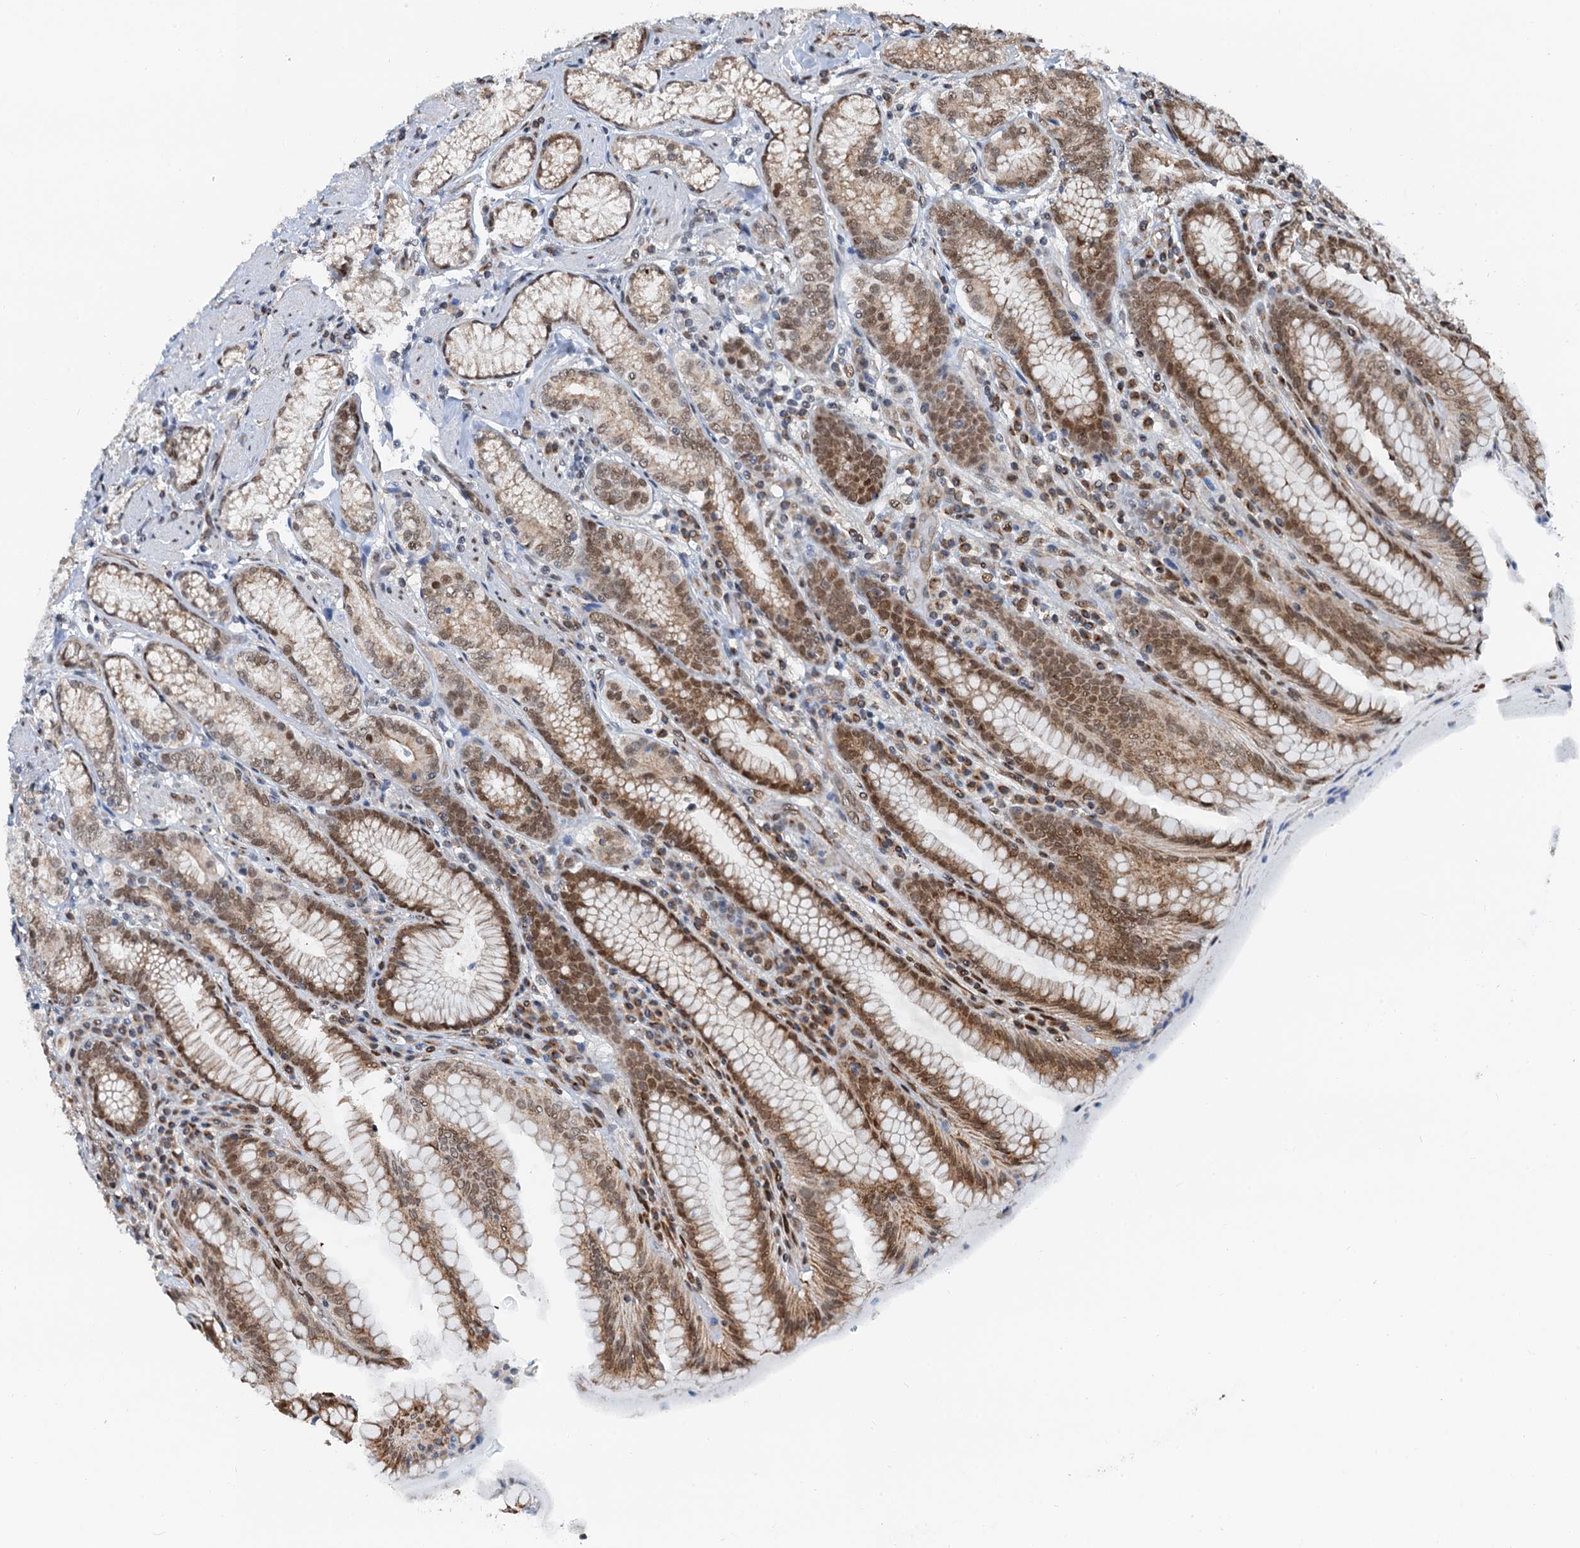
{"staining": {"intensity": "moderate", "quantity": ">75%", "location": "cytoplasmic/membranous,nuclear"}, "tissue": "stomach", "cell_type": "Glandular cells", "image_type": "normal", "snomed": [{"axis": "morphology", "description": "Normal tissue, NOS"}, {"axis": "topography", "description": "Stomach, upper"}, {"axis": "topography", "description": "Stomach, lower"}], "caption": "Immunohistochemical staining of normal stomach demonstrates medium levels of moderate cytoplasmic/membranous,nuclear staining in approximately >75% of glandular cells. (DAB (3,3'-diaminobenzidine) = brown stain, brightfield microscopy at high magnification).", "gene": "CFDP1", "patient": {"sex": "female", "age": 76}}